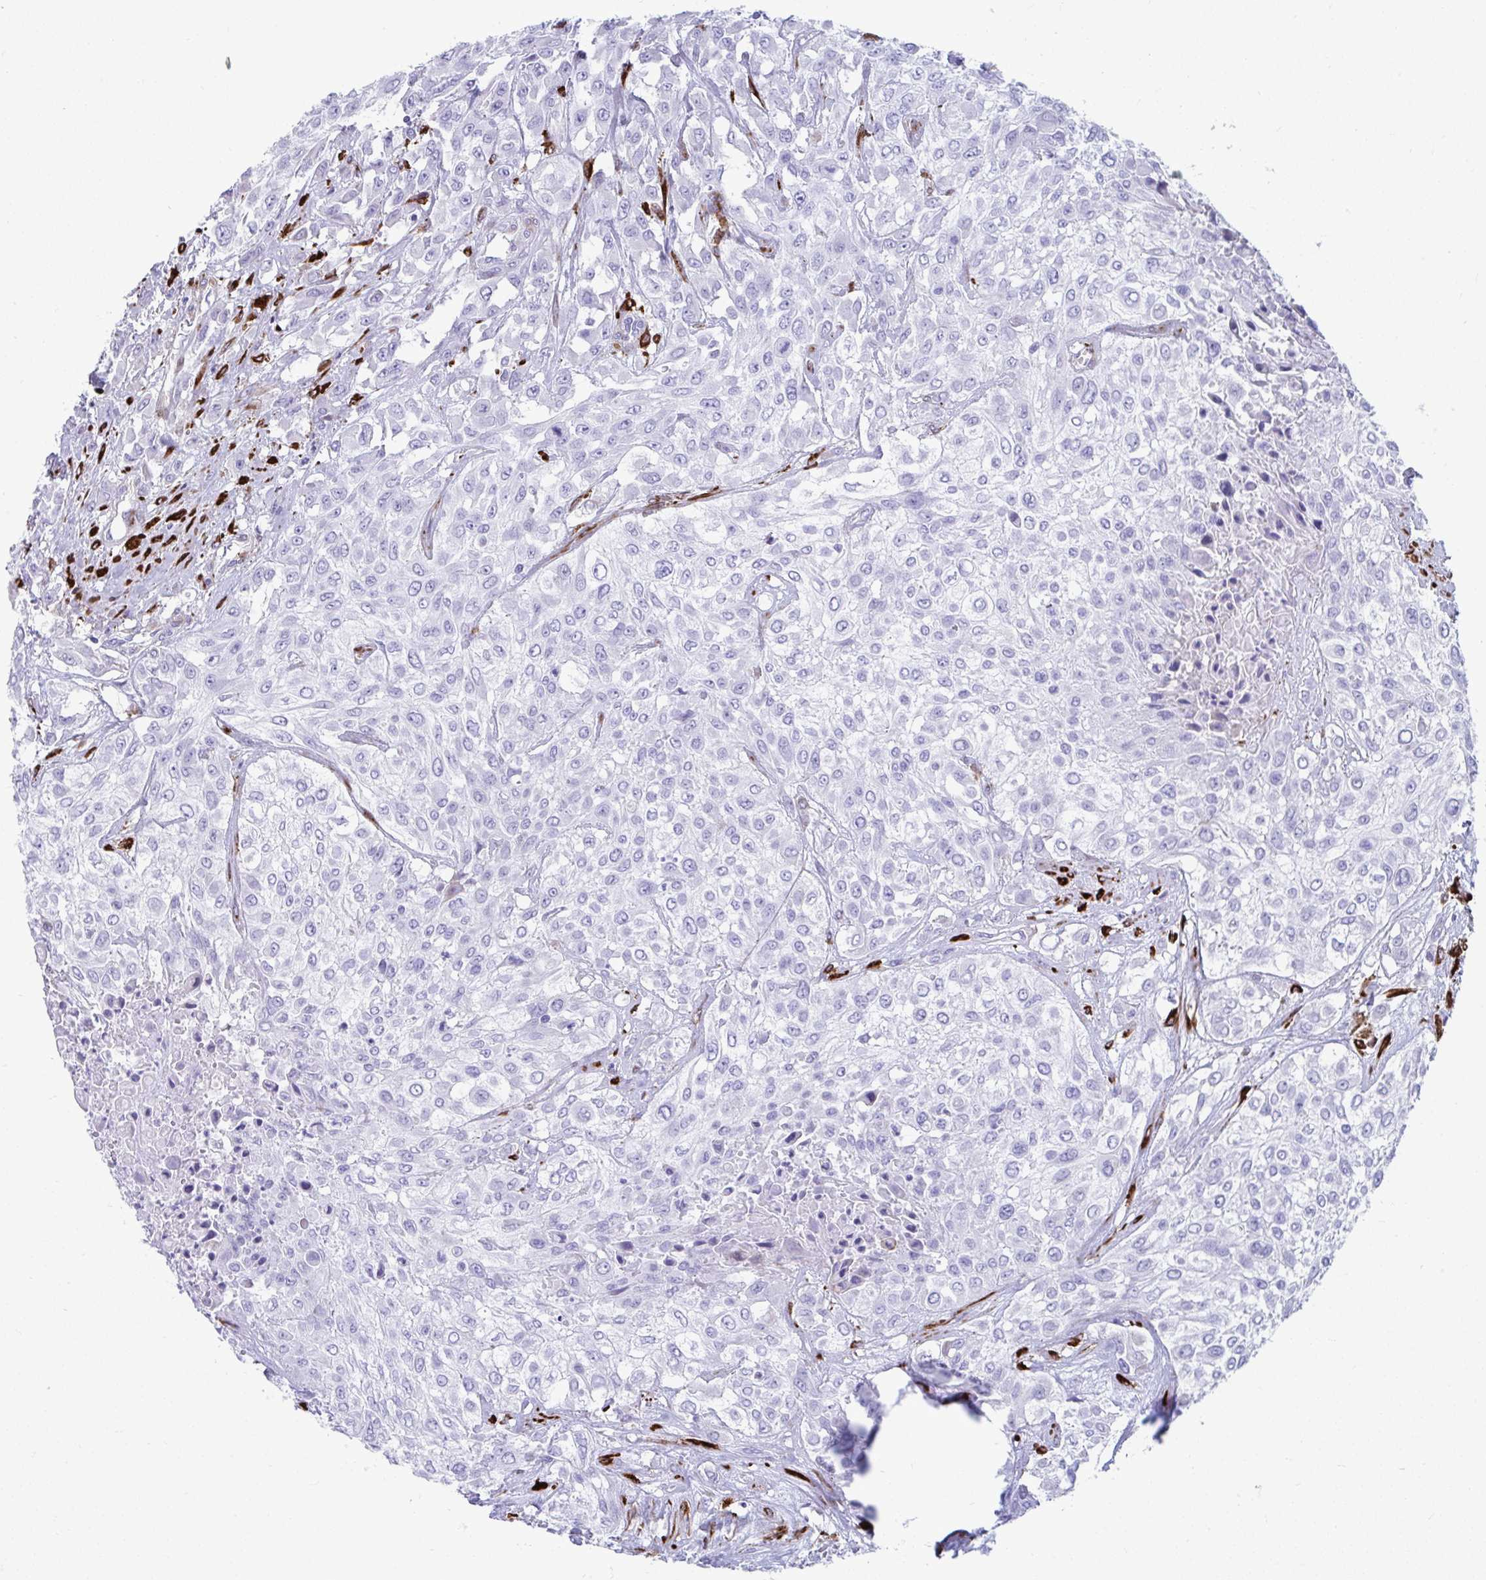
{"staining": {"intensity": "negative", "quantity": "none", "location": "none"}, "tissue": "urothelial cancer", "cell_type": "Tumor cells", "image_type": "cancer", "snomed": [{"axis": "morphology", "description": "Urothelial carcinoma, High grade"}, {"axis": "topography", "description": "Urinary bladder"}], "caption": "Human urothelial carcinoma (high-grade) stained for a protein using immunohistochemistry (IHC) displays no positivity in tumor cells.", "gene": "GRXCR2", "patient": {"sex": "male", "age": 57}}